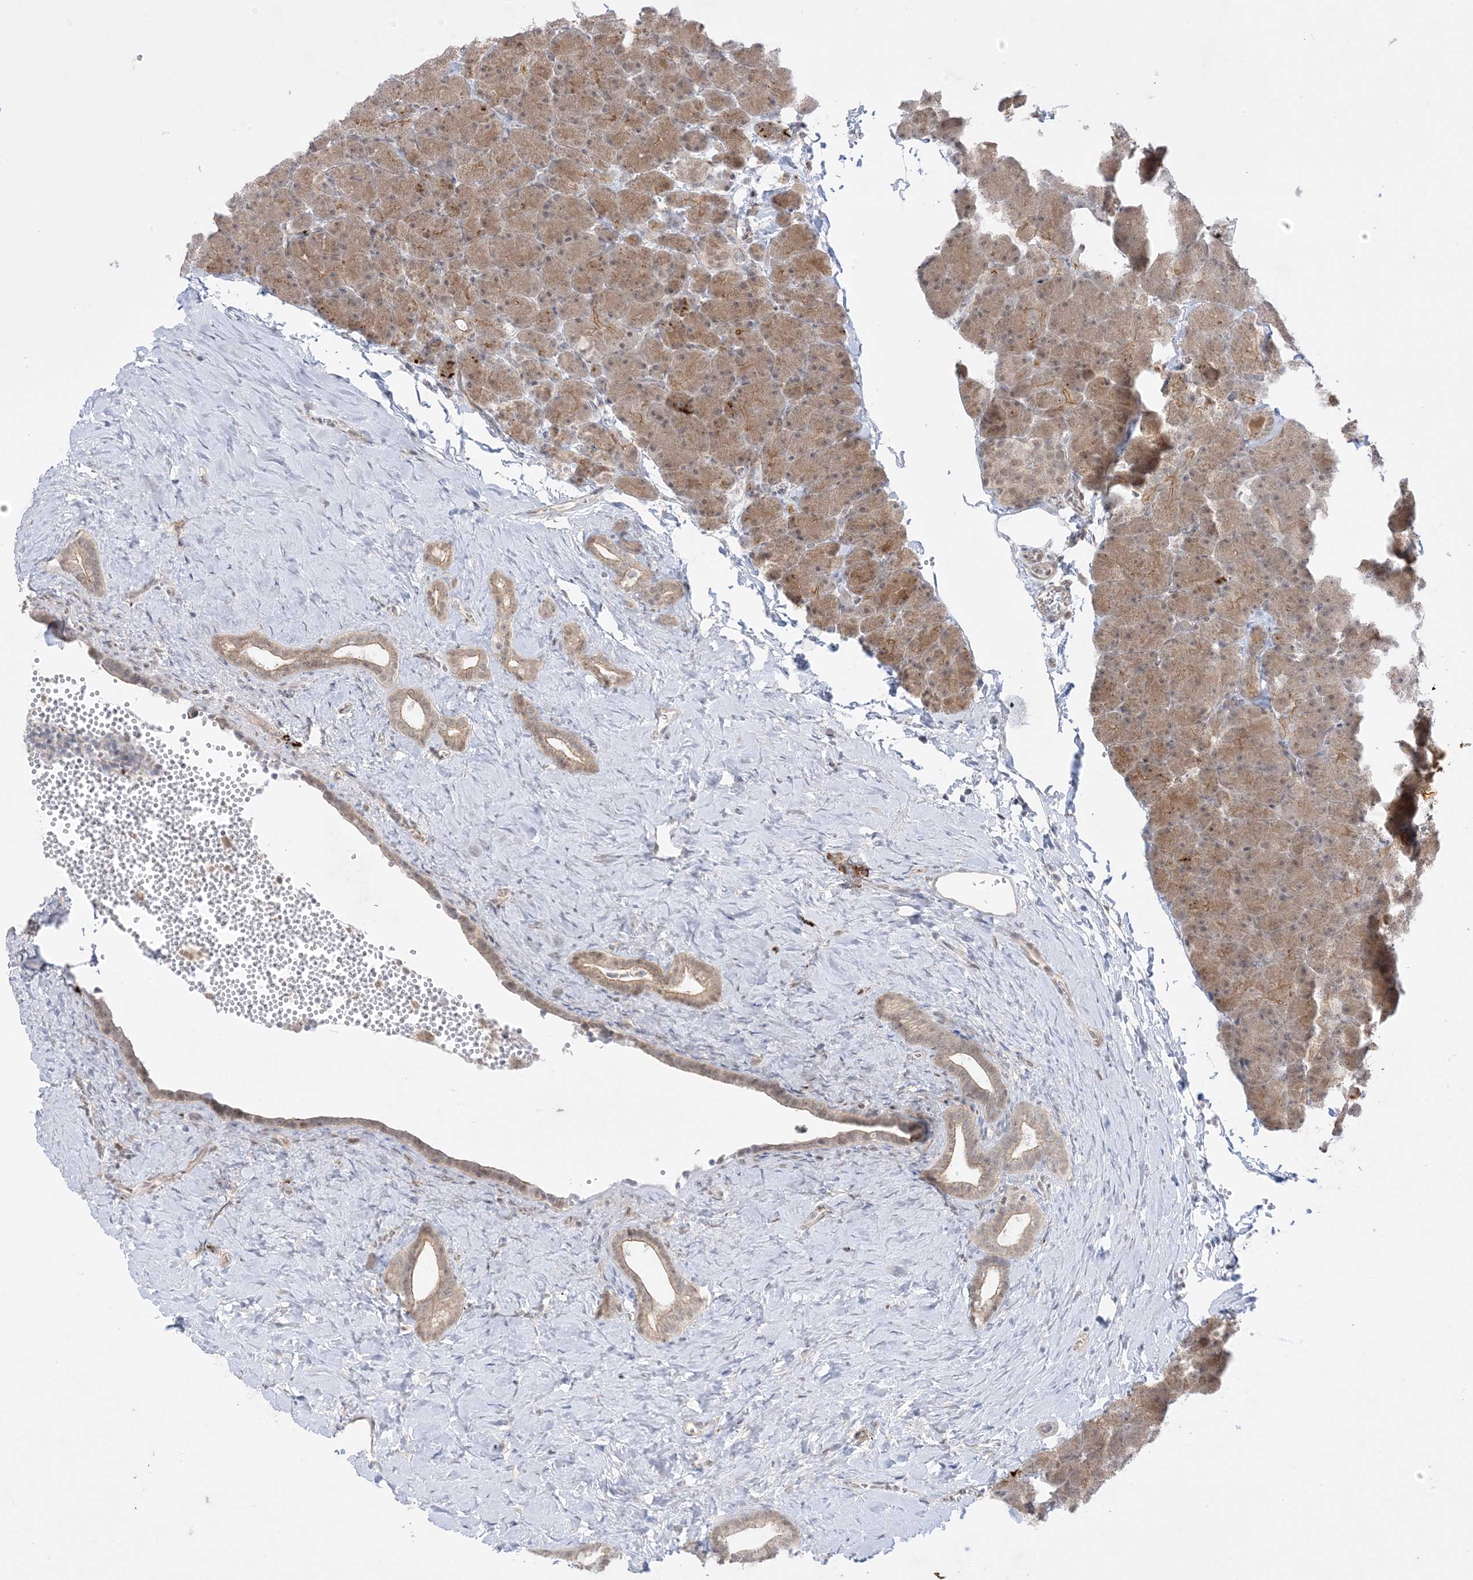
{"staining": {"intensity": "moderate", "quantity": ">75%", "location": "cytoplasmic/membranous,nuclear"}, "tissue": "pancreas", "cell_type": "Exocrine glandular cells", "image_type": "normal", "snomed": [{"axis": "morphology", "description": "Normal tissue, NOS"}, {"axis": "morphology", "description": "Carcinoid, malignant, NOS"}, {"axis": "topography", "description": "Pancreas"}], "caption": "Protein expression analysis of normal human pancreas reveals moderate cytoplasmic/membranous,nuclear positivity in about >75% of exocrine glandular cells.", "gene": "PTK6", "patient": {"sex": "female", "age": 35}}